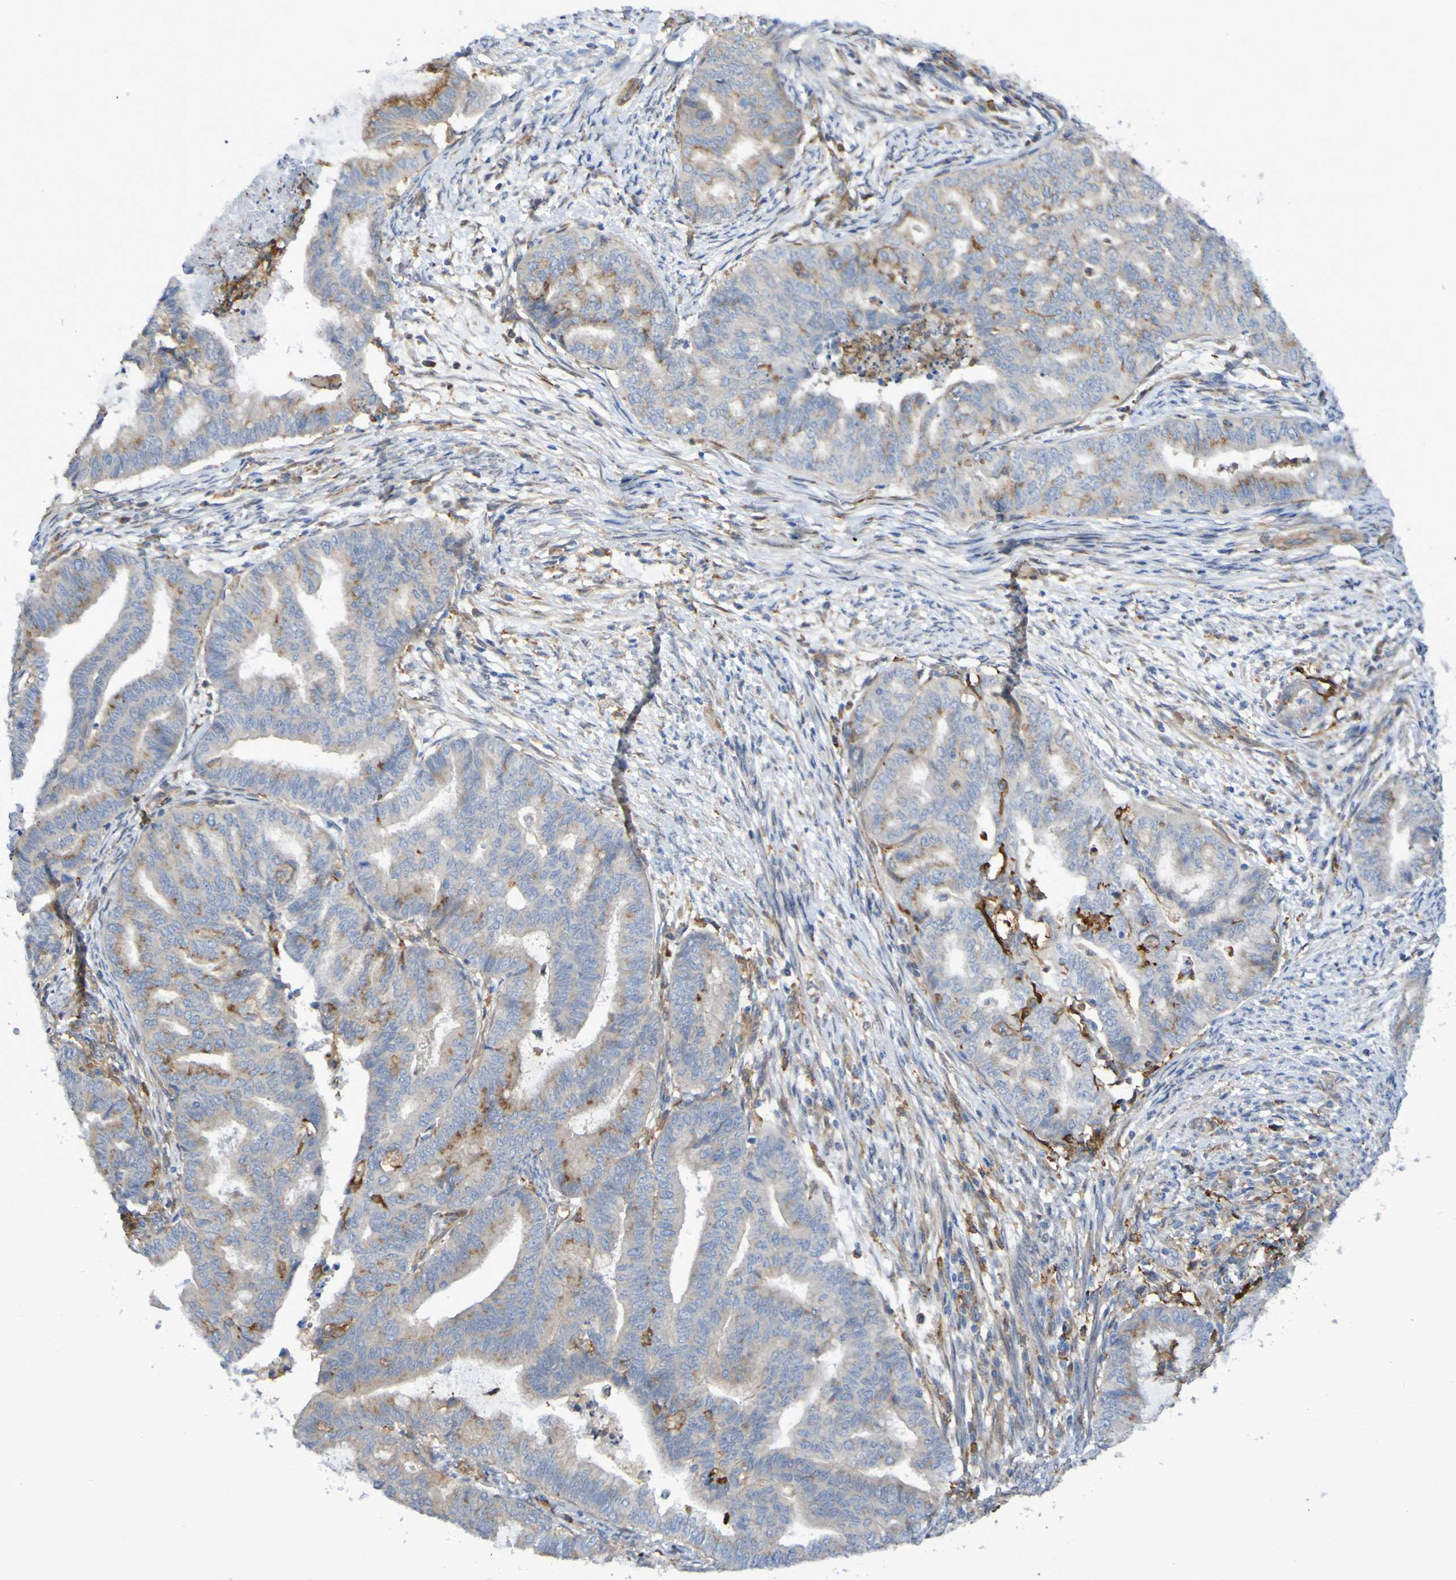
{"staining": {"intensity": "moderate", "quantity": "<25%", "location": "cytoplasmic/membranous"}, "tissue": "endometrial cancer", "cell_type": "Tumor cells", "image_type": "cancer", "snomed": [{"axis": "morphology", "description": "Adenocarcinoma, NOS"}, {"axis": "topography", "description": "Endometrium"}], "caption": "Human endometrial adenocarcinoma stained with a brown dye displays moderate cytoplasmic/membranous positive positivity in approximately <25% of tumor cells.", "gene": "SCRG1", "patient": {"sex": "female", "age": 79}}